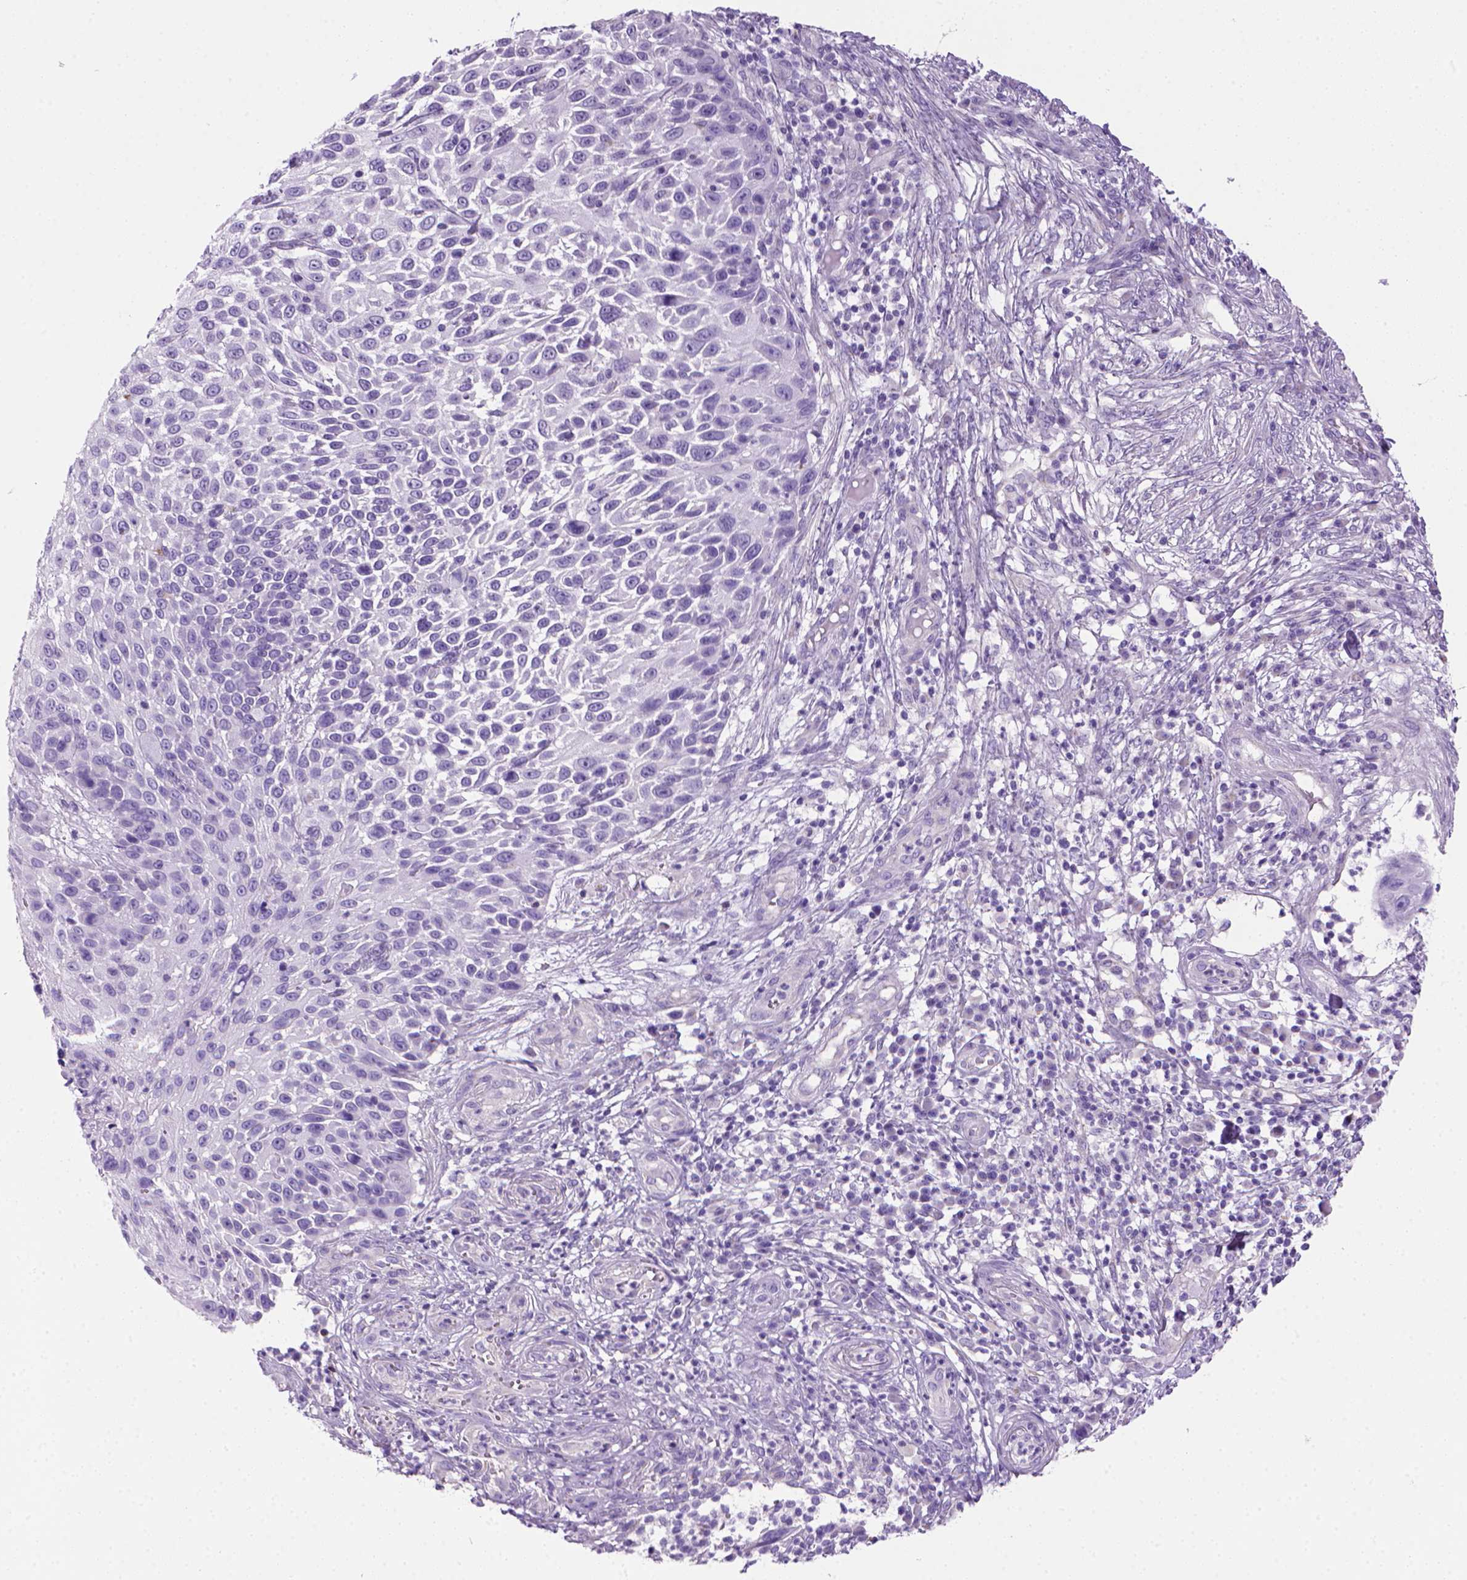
{"staining": {"intensity": "negative", "quantity": "none", "location": "none"}, "tissue": "skin cancer", "cell_type": "Tumor cells", "image_type": "cancer", "snomed": [{"axis": "morphology", "description": "Squamous cell carcinoma, NOS"}, {"axis": "topography", "description": "Skin"}], "caption": "DAB immunohistochemical staining of human skin squamous cell carcinoma exhibits no significant expression in tumor cells. (DAB (3,3'-diaminobenzidine) IHC, high magnification).", "gene": "ARHGEF33", "patient": {"sex": "male", "age": 92}}